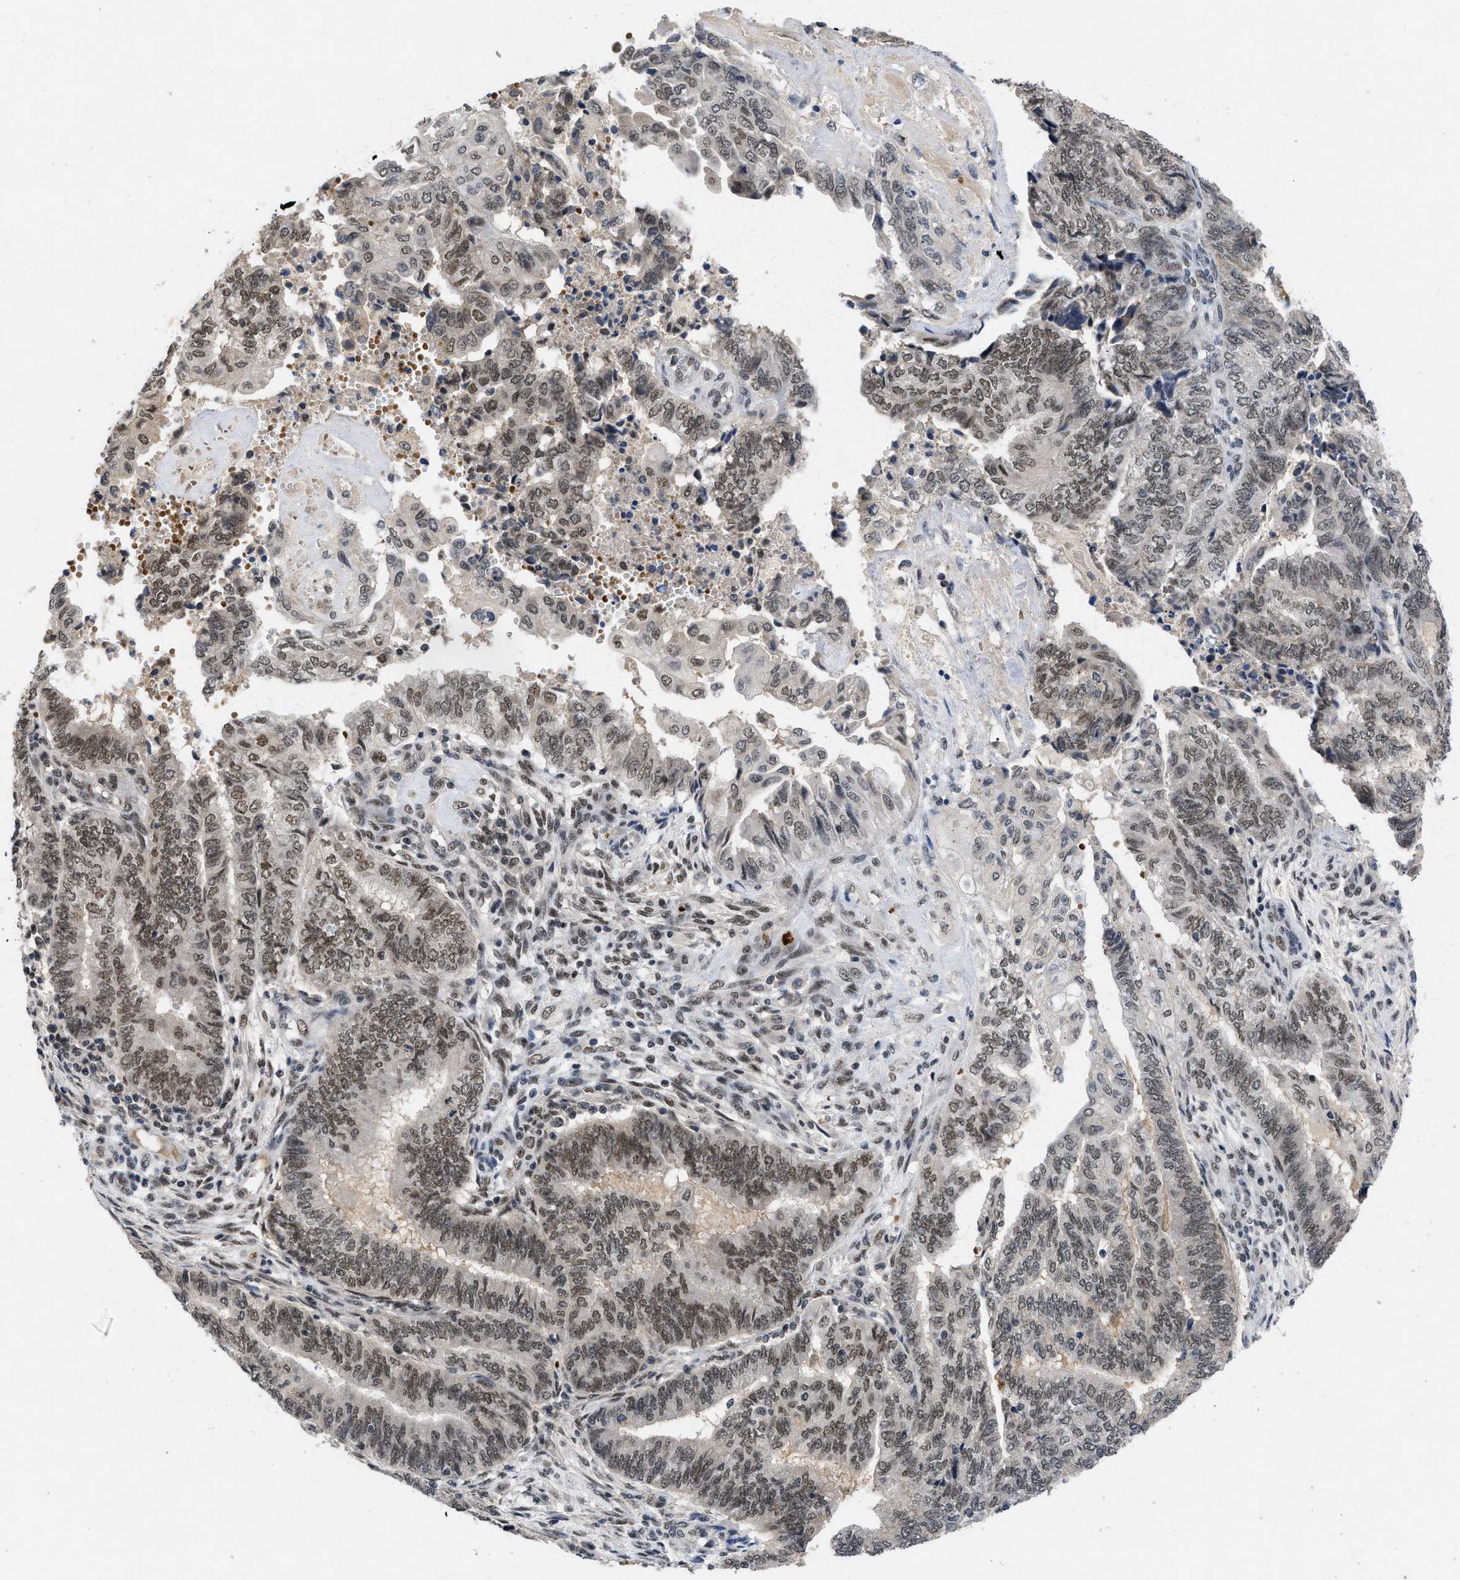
{"staining": {"intensity": "weak", "quantity": ">75%", "location": "nuclear"}, "tissue": "endometrial cancer", "cell_type": "Tumor cells", "image_type": "cancer", "snomed": [{"axis": "morphology", "description": "Adenocarcinoma, NOS"}, {"axis": "topography", "description": "Uterus"}, {"axis": "topography", "description": "Endometrium"}], "caption": "IHC (DAB) staining of human endometrial cancer shows weak nuclear protein expression in about >75% of tumor cells.", "gene": "ZNF346", "patient": {"sex": "female", "age": 70}}